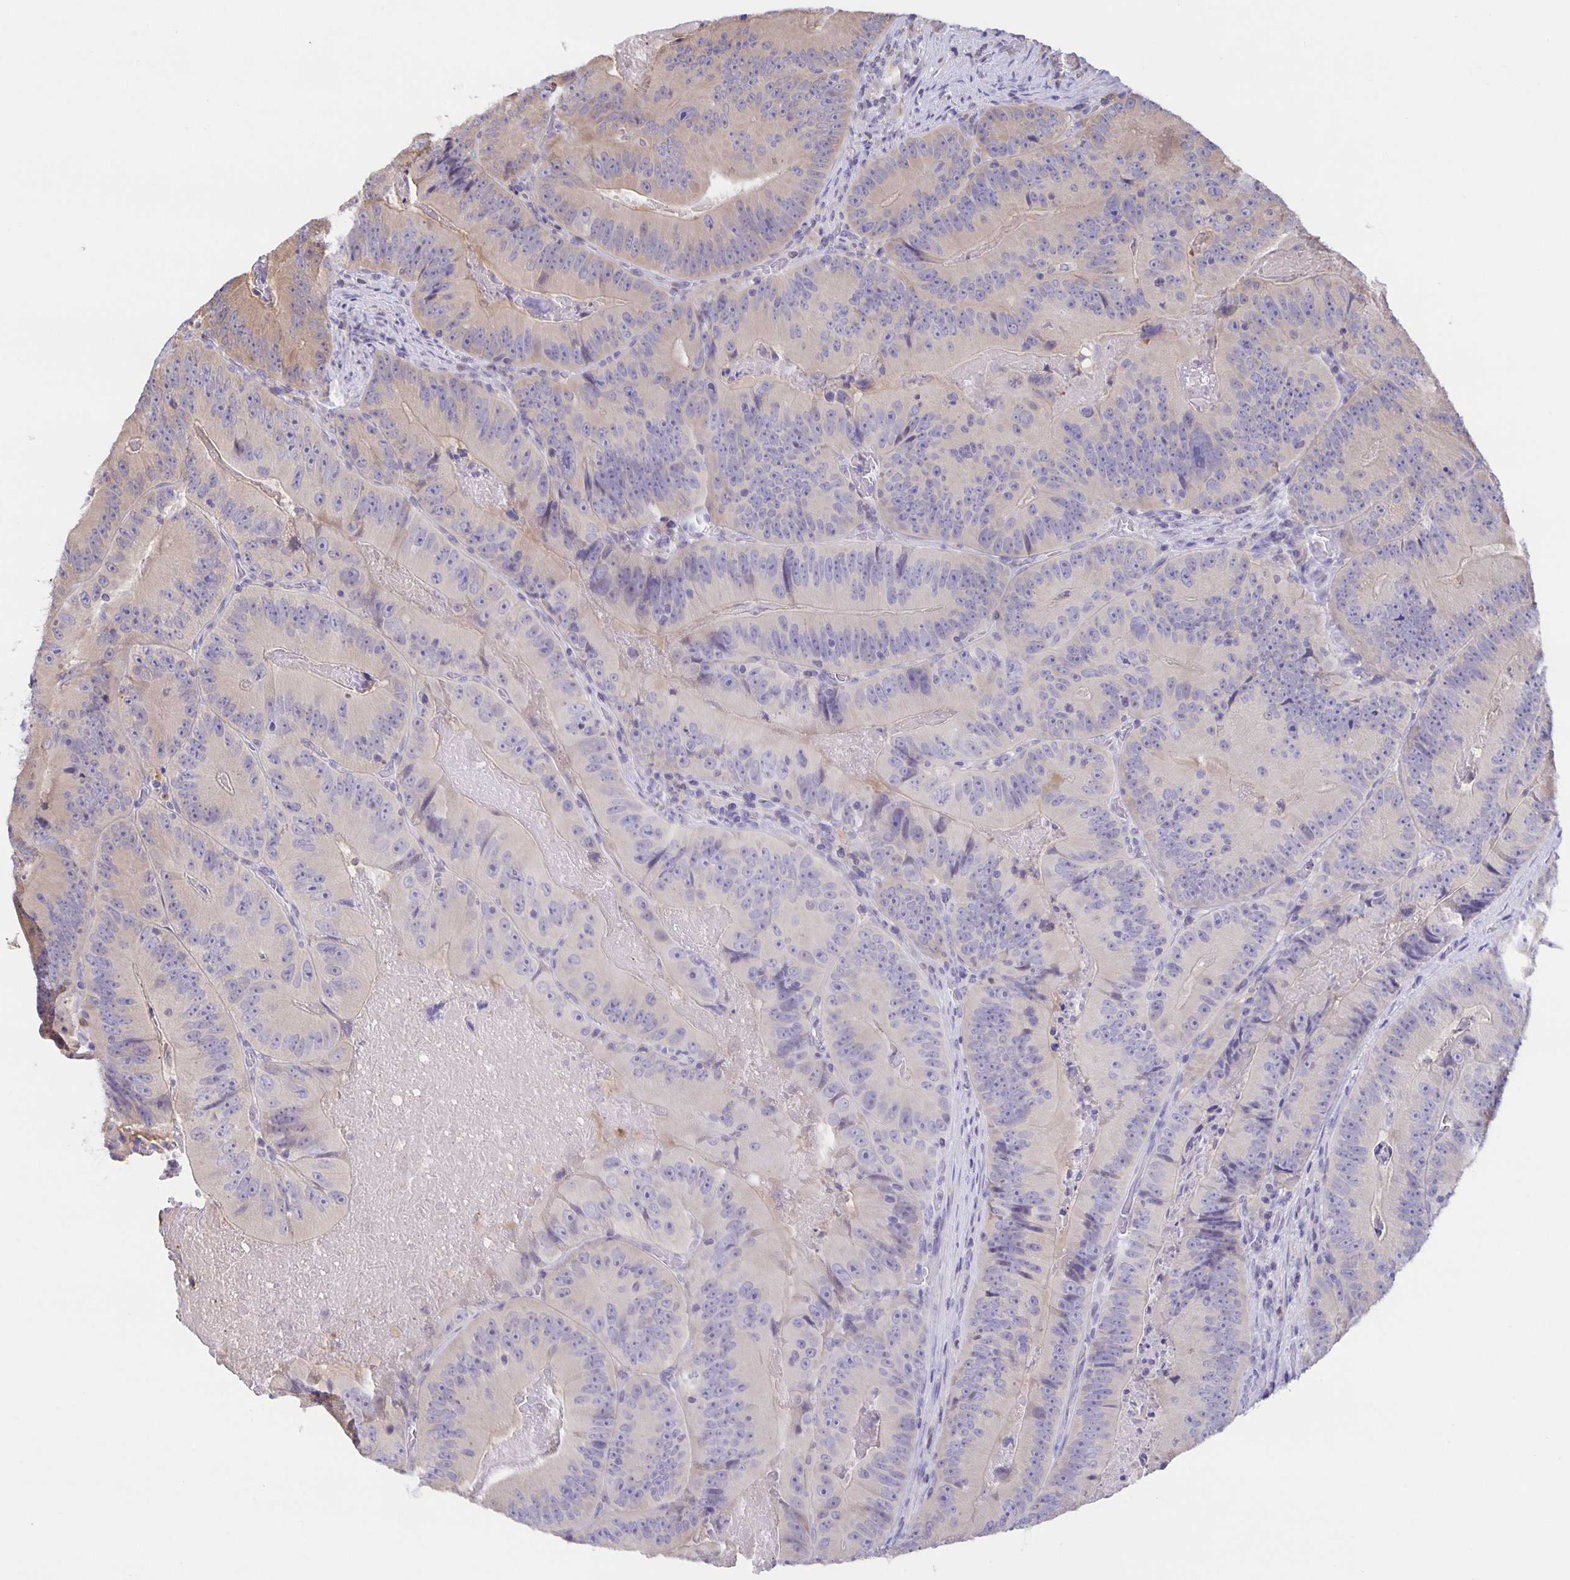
{"staining": {"intensity": "negative", "quantity": "none", "location": "none"}, "tissue": "colorectal cancer", "cell_type": "Tumor cells", "image_type": "cancer", "snomed": [{"axis": "morphology", "description": "Adenocarcinoma, NOS"}, {"axis": "topography", "description": "Colon"}], "caption": "Immunohistochemical staining of colorectal cancer shows no significant positivity in tumor cells.", "gene": "MARCHF6", "patient": {"sex": "female", "age": 86}}